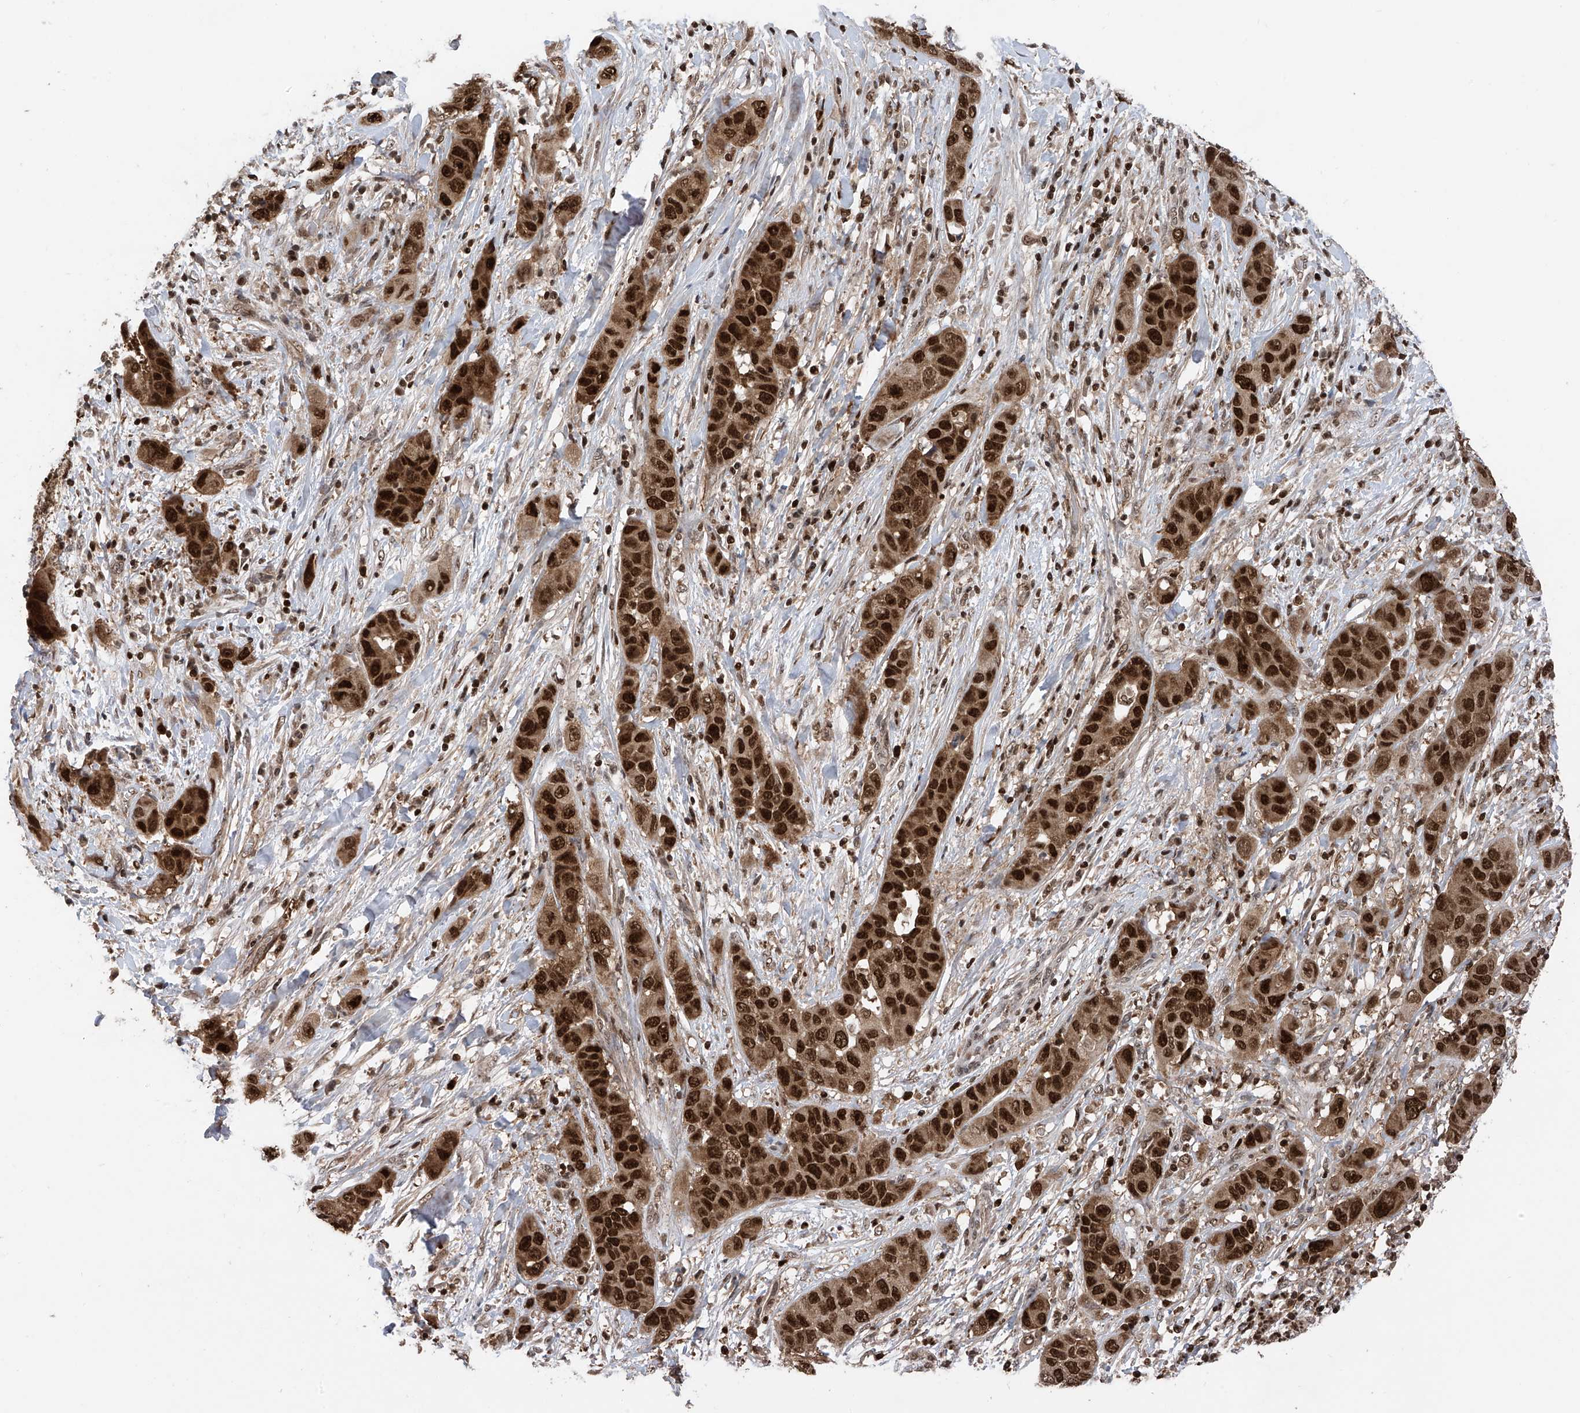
{"staining": {"intensity": "strong", "quantity": ">75%", "location": "nuclear"}, "tissue": "liver cancer", "cell_type": "Tumor cells", "image_type": "cancer", "snomed": [{"axis": "morphology", "description": "Cholangiocarcinoma"}, {"axis": "topography", "description": "Liver"}], "caption": "Immunohistochemistry (DAB (3,3'-diaminobenzidine)) staining of human liver cholangiocarcinoma displays strong nuclear protein staining in about >75% of tumor cells. Ihc stains the protein of interest in brown and the nuclei are stained blue.", "gene": "DNAJC9", "patient": {"sex": "female", "age": 52}}